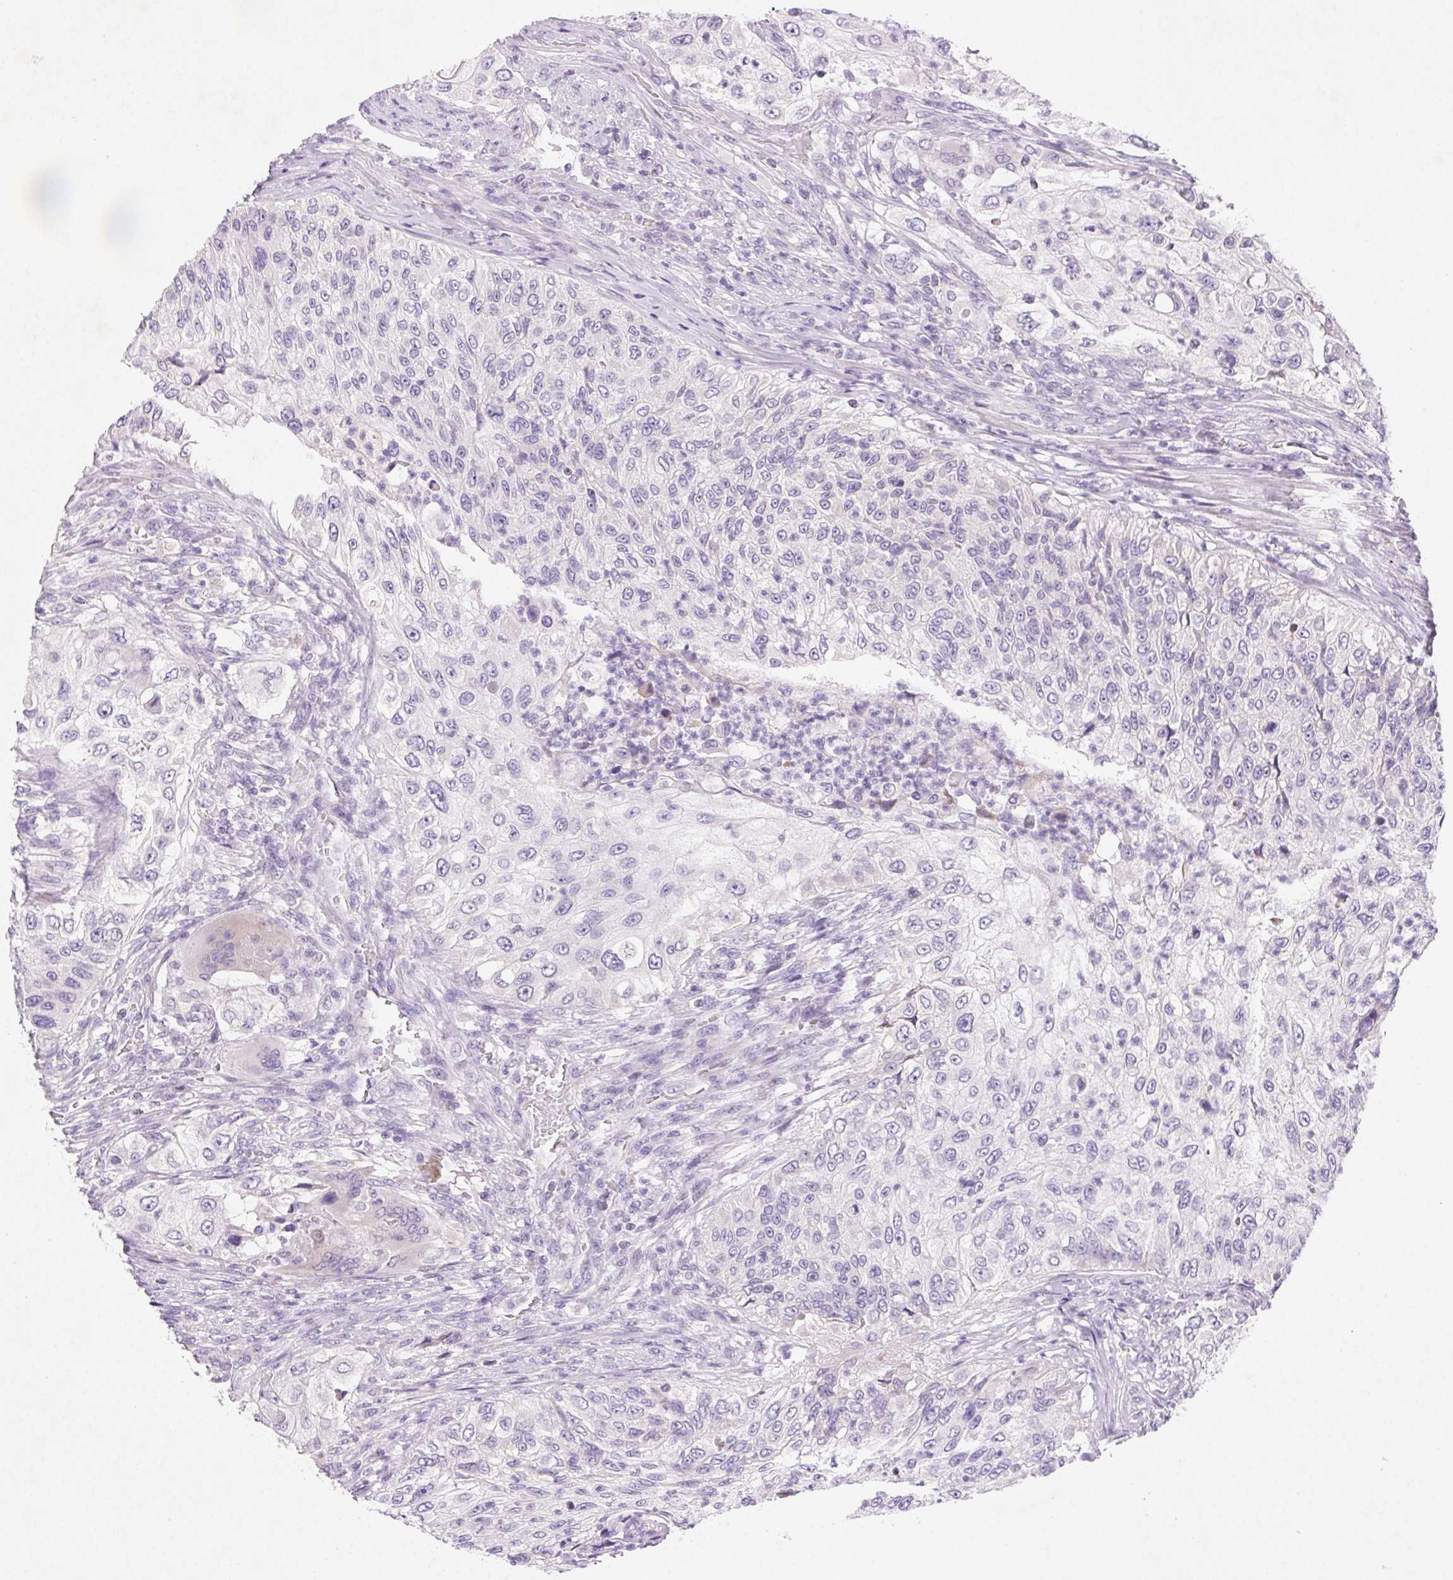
{"staining": {"intensity": "negative", "quantity": "none", "location": "none"}, "tissue": "urothelial cancer", "cell_type": "Tumor cells", "image_type": "cancer", "snomed": [{"axis": "morphology", "description": "Urothelial carcinoma, High grade"}, {"axis": "topography", "description": "Urinary bladder"}], "caption": "The immunohistochemistry histopathology image has no significant positivity in tumor cells of urothelial cancer tissue.", "gene": "ARHGAP11B", "patient": {"sex": "female", "age": 60}}